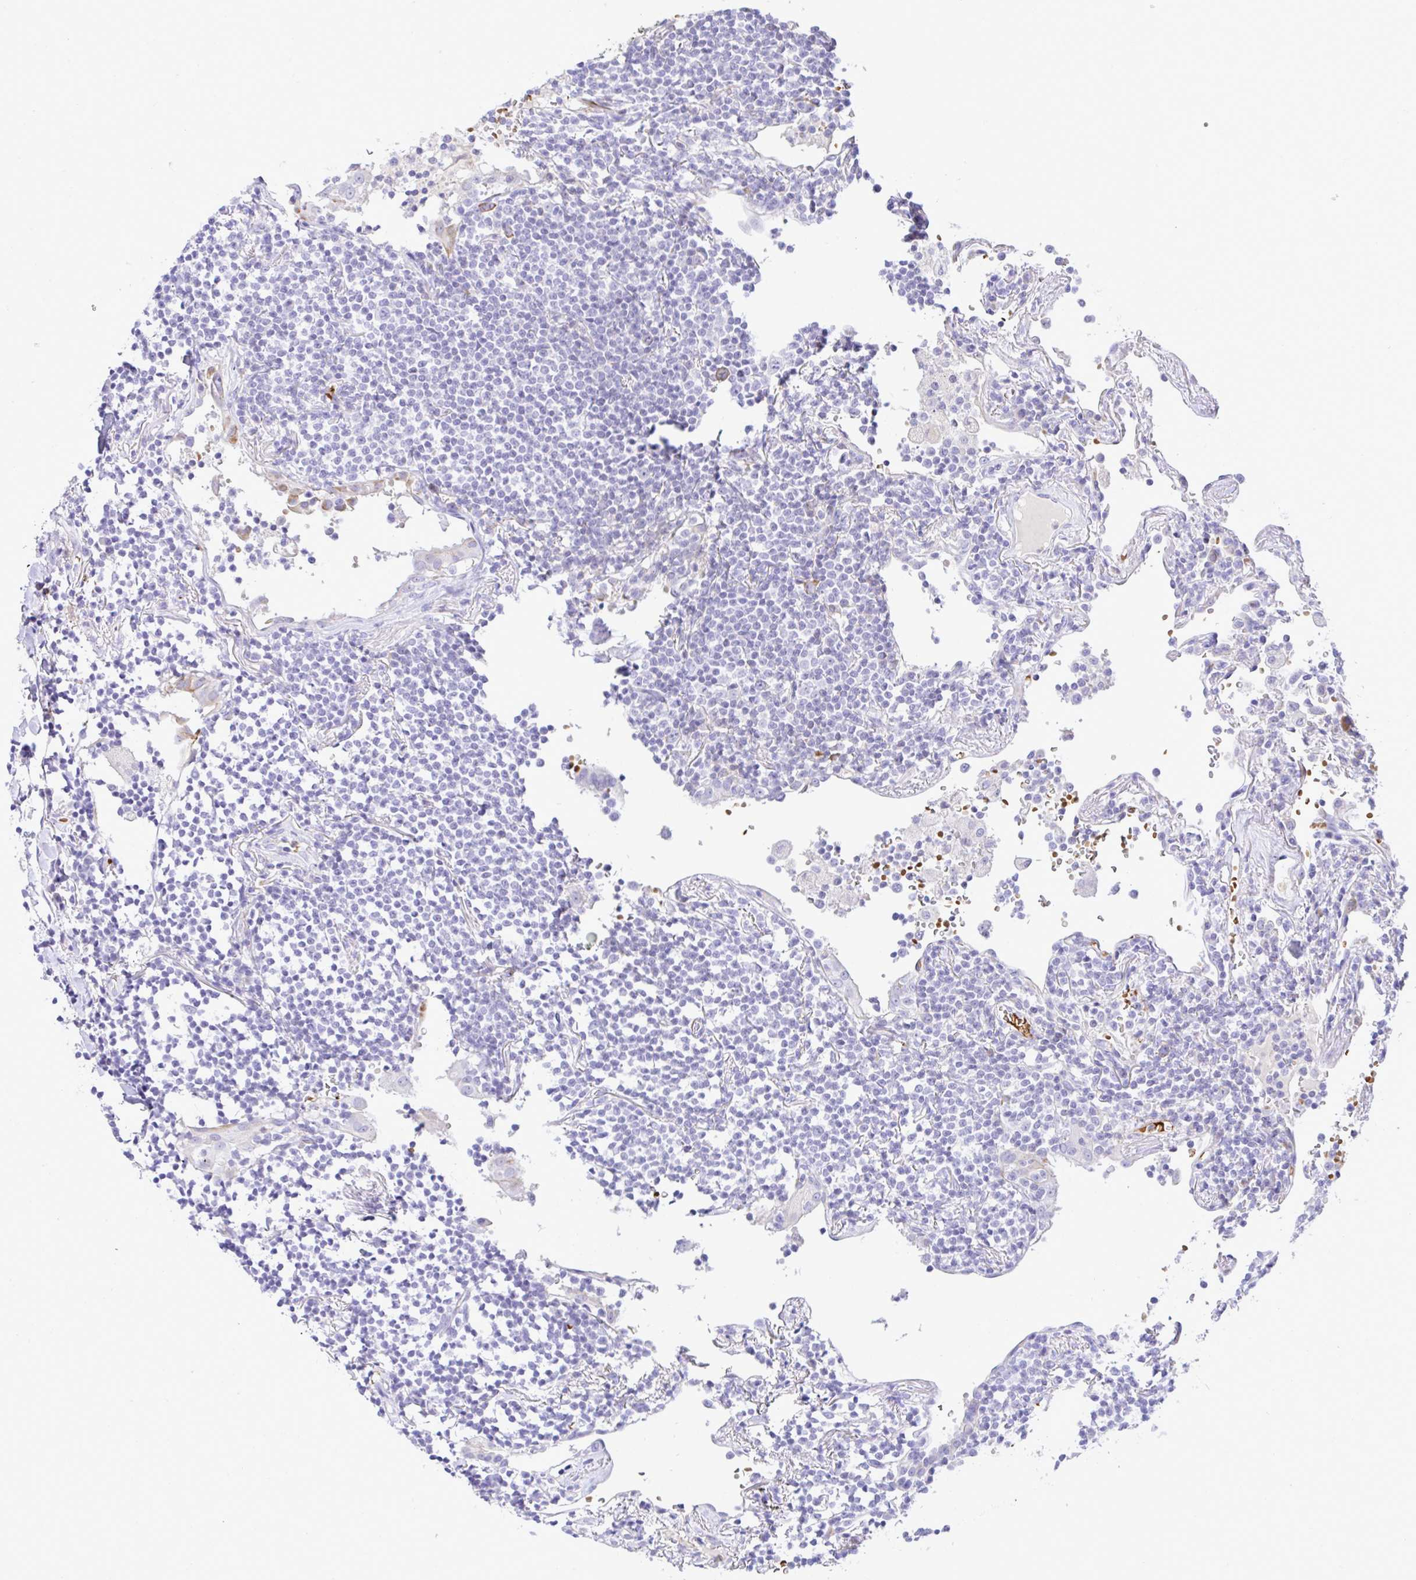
{"staining": {"intensity": "negative", "quantity": "none", "location": "none"}, "tissue": "lymphoma", "cell_type": "Tumor cells", "image_type": "cancer", "snomed": [{"axis": "morphology", "description": "Malignant lymphoma, non-Hodgkin's type, Low grade"}, {"axis": "topography", "description": "Lung"}], "caption": "Lymphoma was stained to show a protein in brown. There is no significant staining in tumor cells. (Brightfield microscopy of DAB immunohistochemistry at high magnification).", "gene": "ZNF221", "patient": {"sex": "female", "age": 71}}